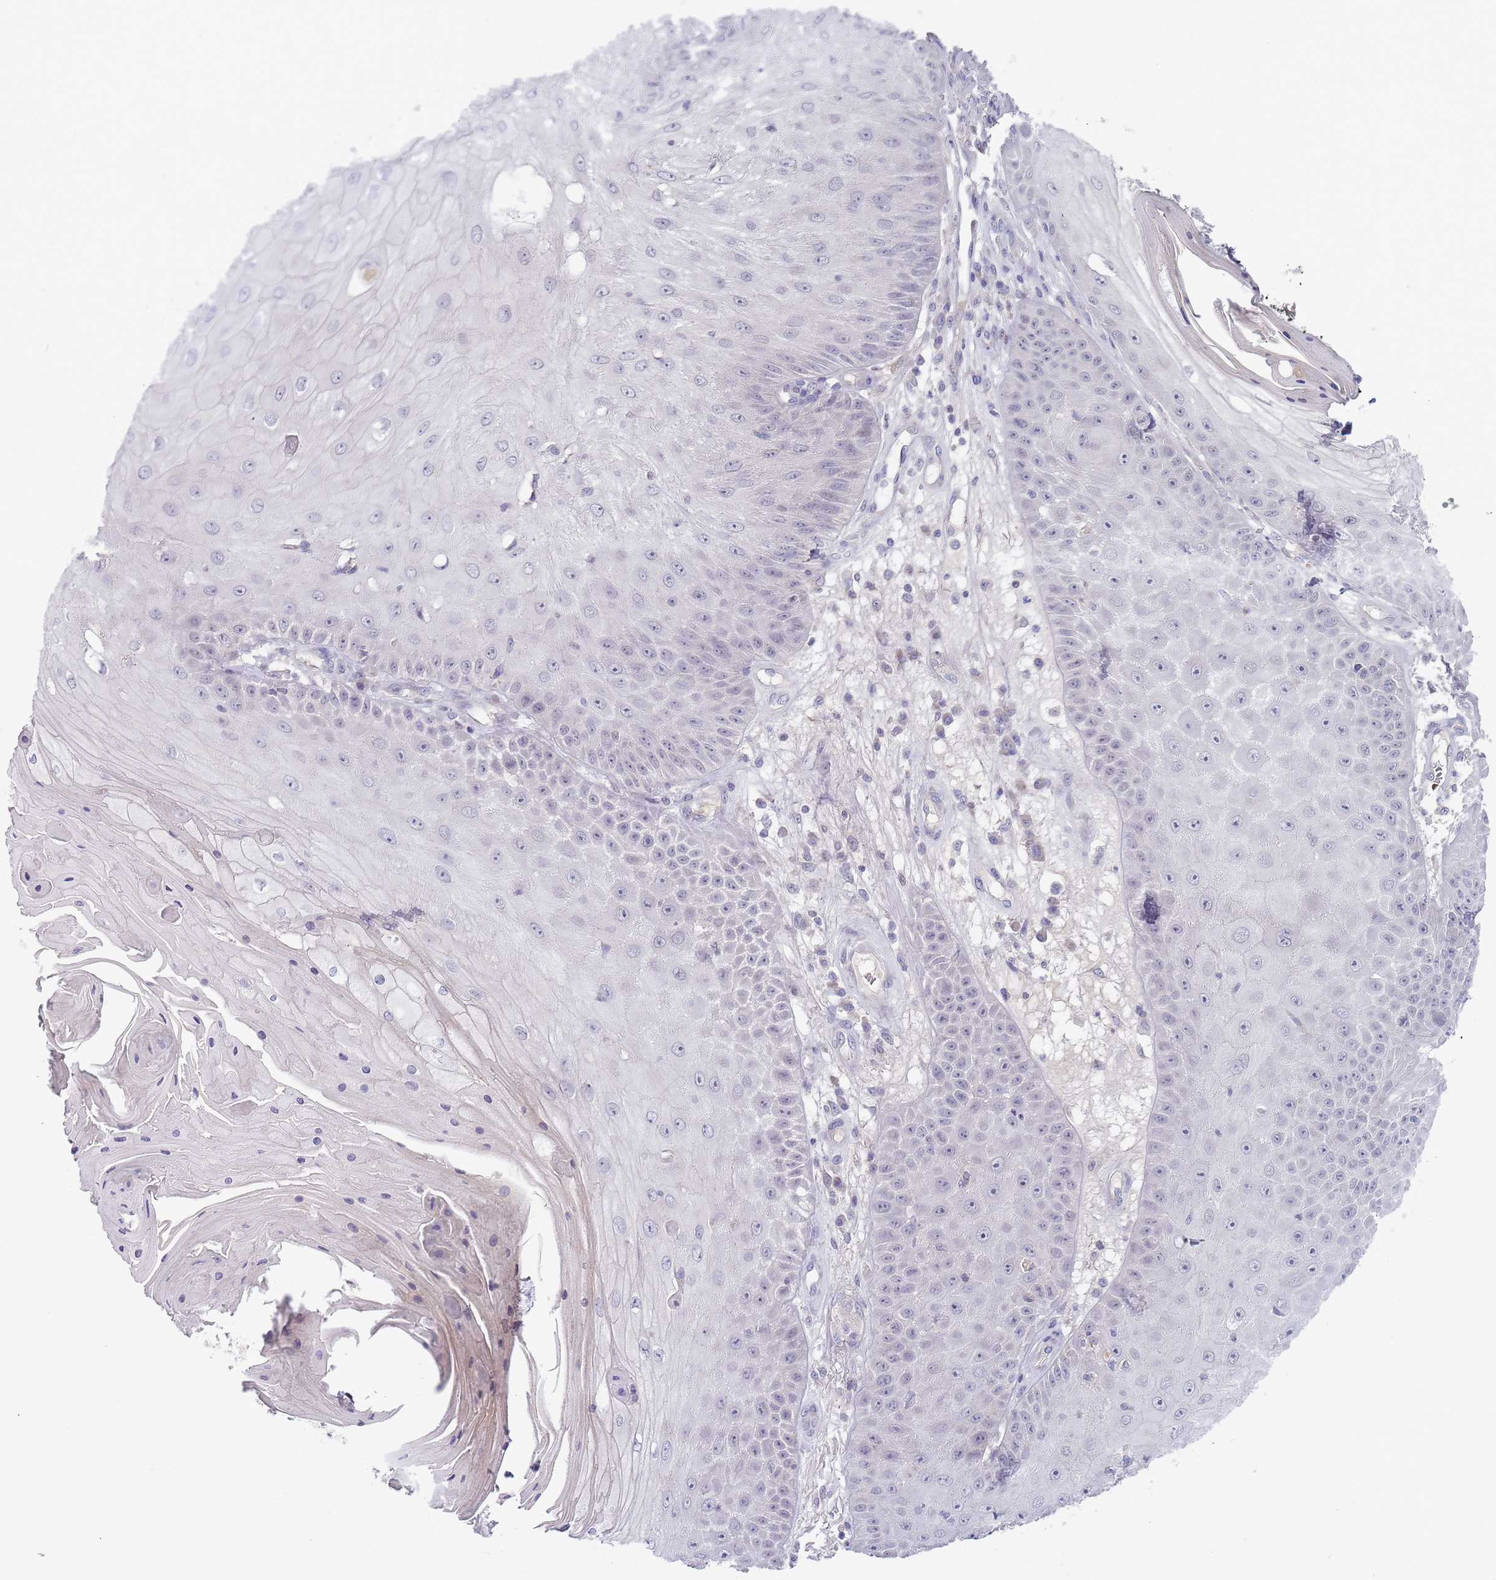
{"staining": {"intensity": "negative", "quantity": "none", "location": "none"}, "tissue": "skin cancer", "cell_type": "Tumor cells", "image_type": "cancer", "snomed": [{"axis": "morphology", "description": "Squamous cell carcinoma, NOS"}, {"axis": "topography", "description": "Skin"}], "caption": "Skin squamous cell carcinoma was stained to show a protein in brown. There is no significant expression in tumor cells. (Stains: DAB IHC with hematoxylin counter stain, Microscopy: brightfield microscopy at high magnification).", "gene": "PRAC1", "patient": {"sex": "male", "age": 70}}